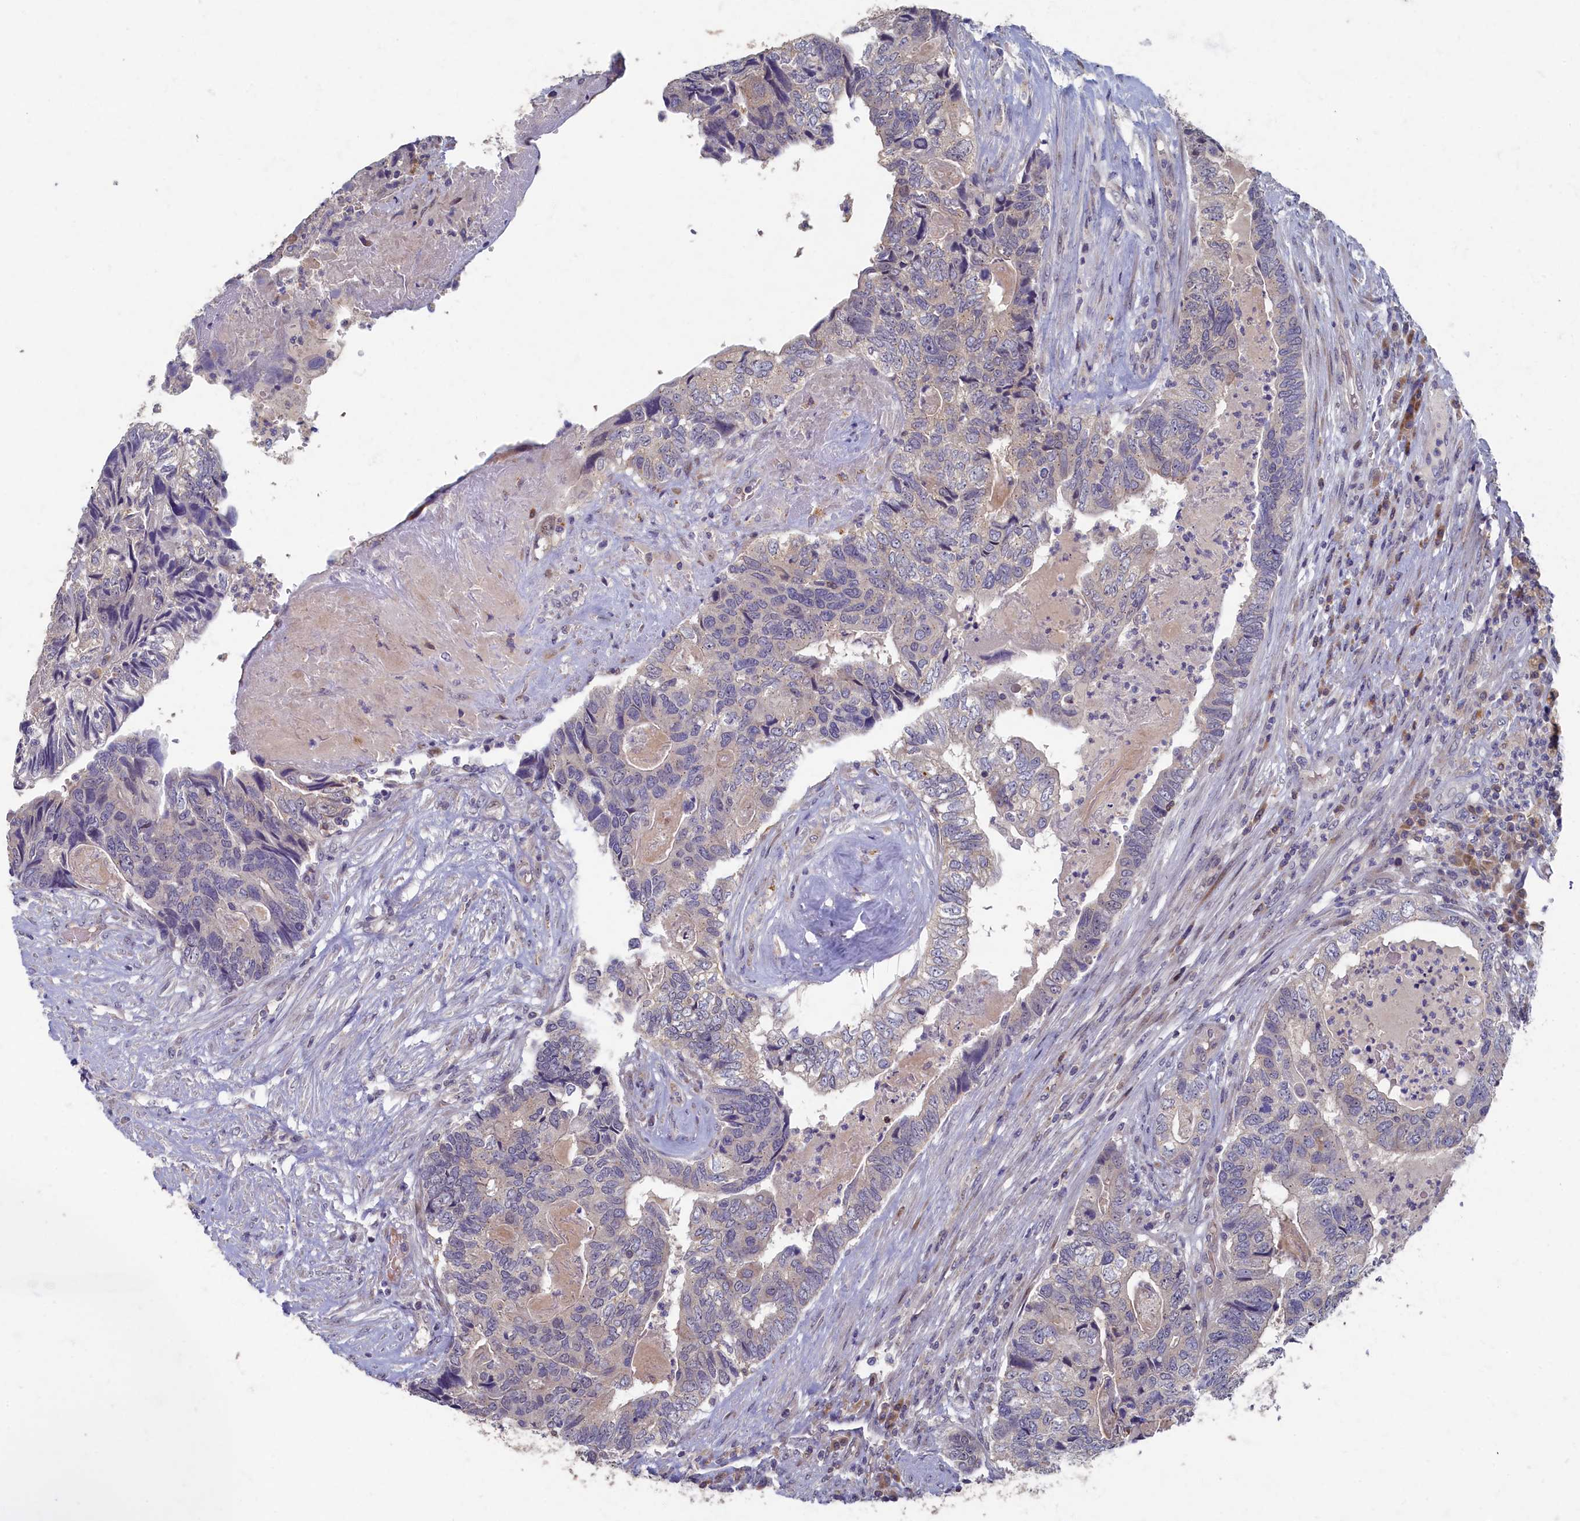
{"staining": {"intensity": "negative", "quantity": "none", "location": "none"}, "tissue": "colorectal cancer", "cell_type": "Tumor cells", "image_type": "cancer", "snomed": [{"axis": "morphology", "description": "Adenocarcinoma, NOS"}, {"axis": "topography", "description": "Colon"}], "caption": "An image of colorectal adenocarcinoma stained for a protein demonstrates no brown staining in tumor cells. The staining was performed using DAB to visualize the protein expression in brown, while the nuclei were stained in blue with hematoxylin (Magnification: 20x).", "gene": "HUNK", "patient": {"sex": "female", "age": 67}}